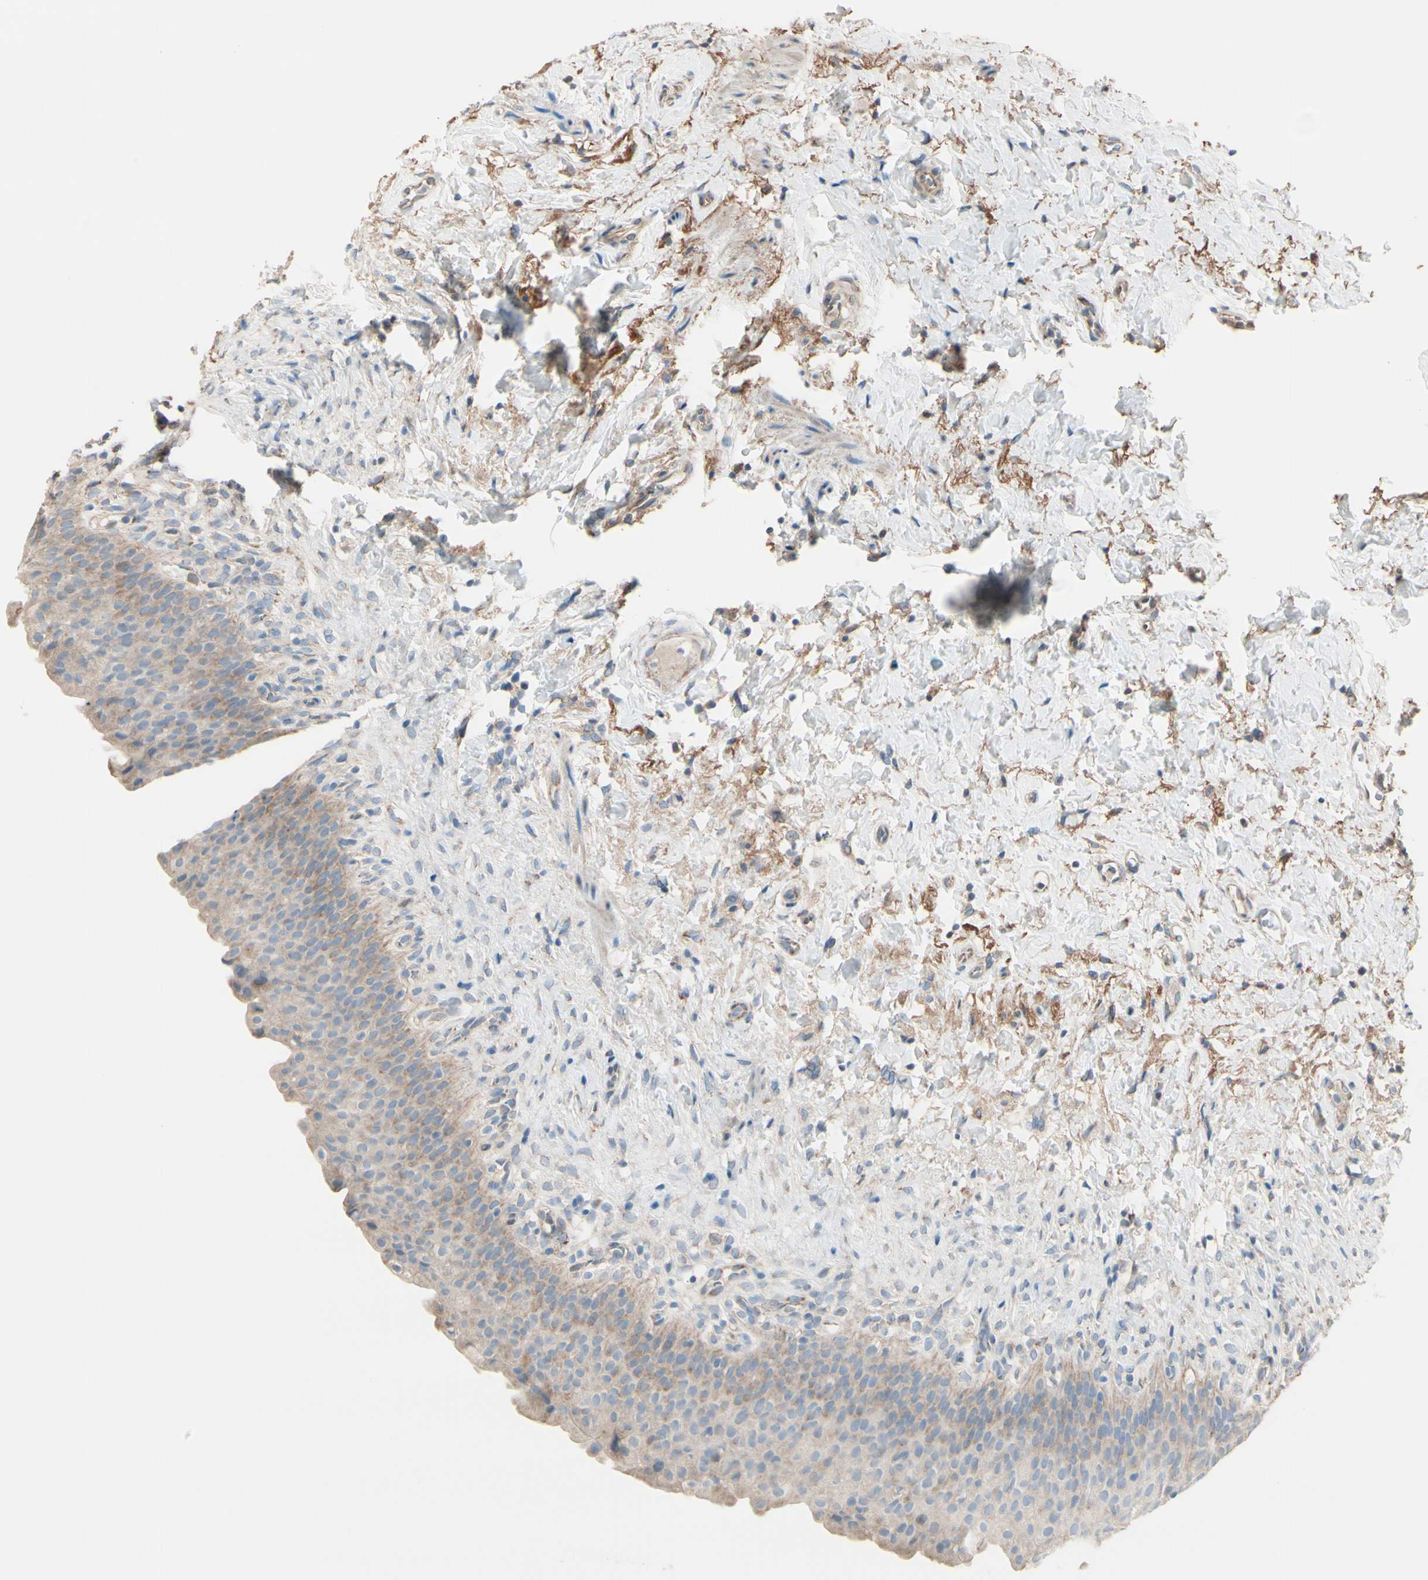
{"staining": {"intensity": "weak", "quantity": ">75%", "location": "cytoplasmic/membranous"}, "tissue": "urinary bladder", "cell_type": "Urothelial cells", "image_type": "normal", "snomed": [{"axis": "morphology", "description": "Normal tissue, NOS"}, {"axis": "topography", "description": "Urinary bladder"}], "caption": "Immunohistochemical staining of normal human urinary bladder displays >75% levels of weak cytoplasmic/membranous protein positivity in about >75% of urothelial cells. (Stains: DAB (3,3'-diaminobenzidine) in brown, nuclei in blue, Microscopy: brightfield microscopy at high magnification).", "gene": "EPHA3", "patient": {"sex": "female", "age": 79}}